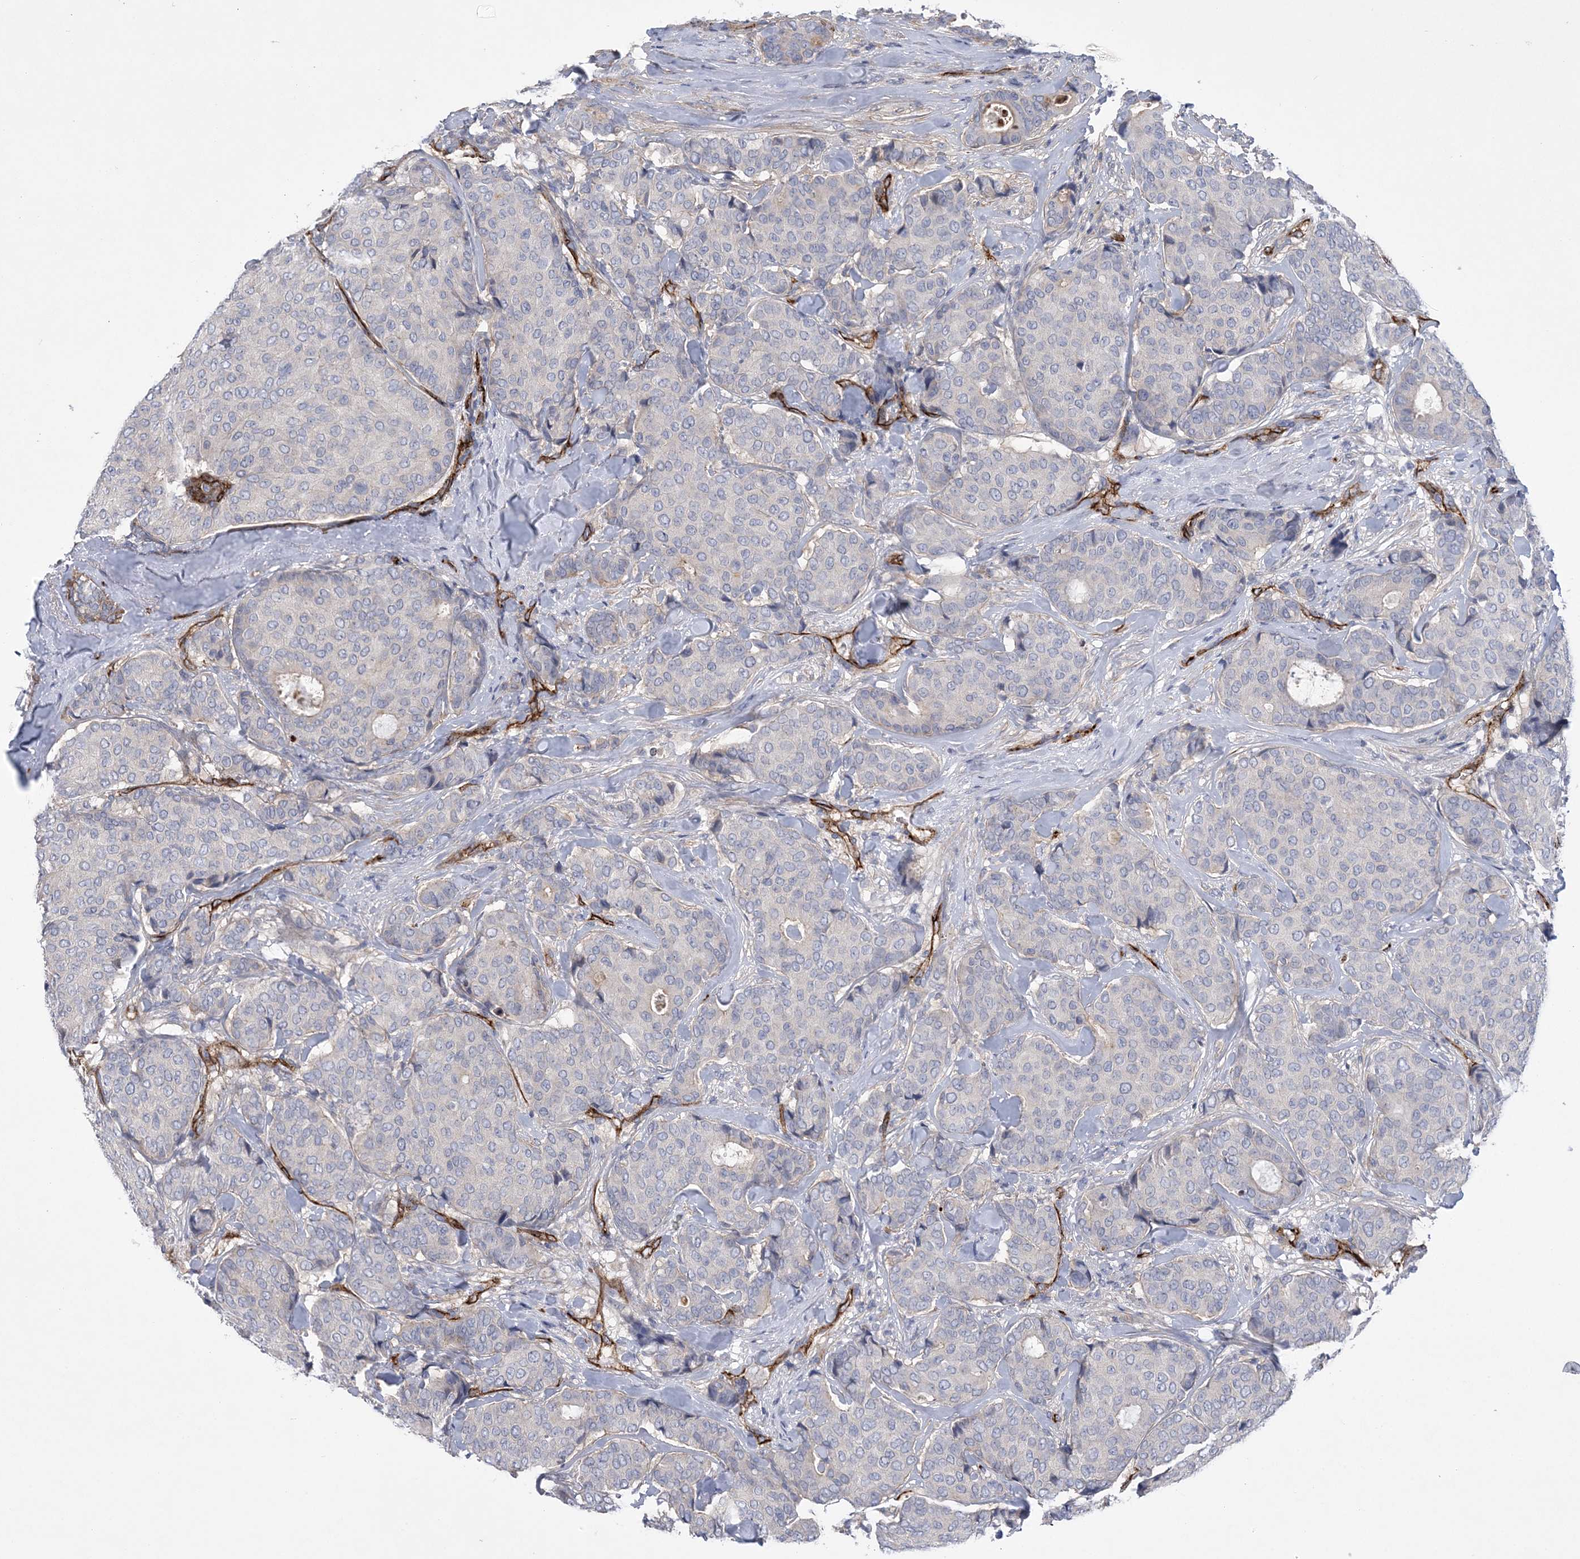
{"staining": {"intensity": "negative", "quantity": "none", "location": "none"}, "tissue": "breast cancer", "cell_type": "Tumor cells", "image_type": "cancer", "snomed": [{"axis": "morphology", "description": "Duct carcinoma"}, {"axis": "topography", "description": "Breast"}], "caption": "Breast infiltrating ductal carcinoma was stained to show a protein in brown. There is no significant staining in tumor cells.", "gene": "CALN1", "patient": {"sex": "female", "age": 75}}